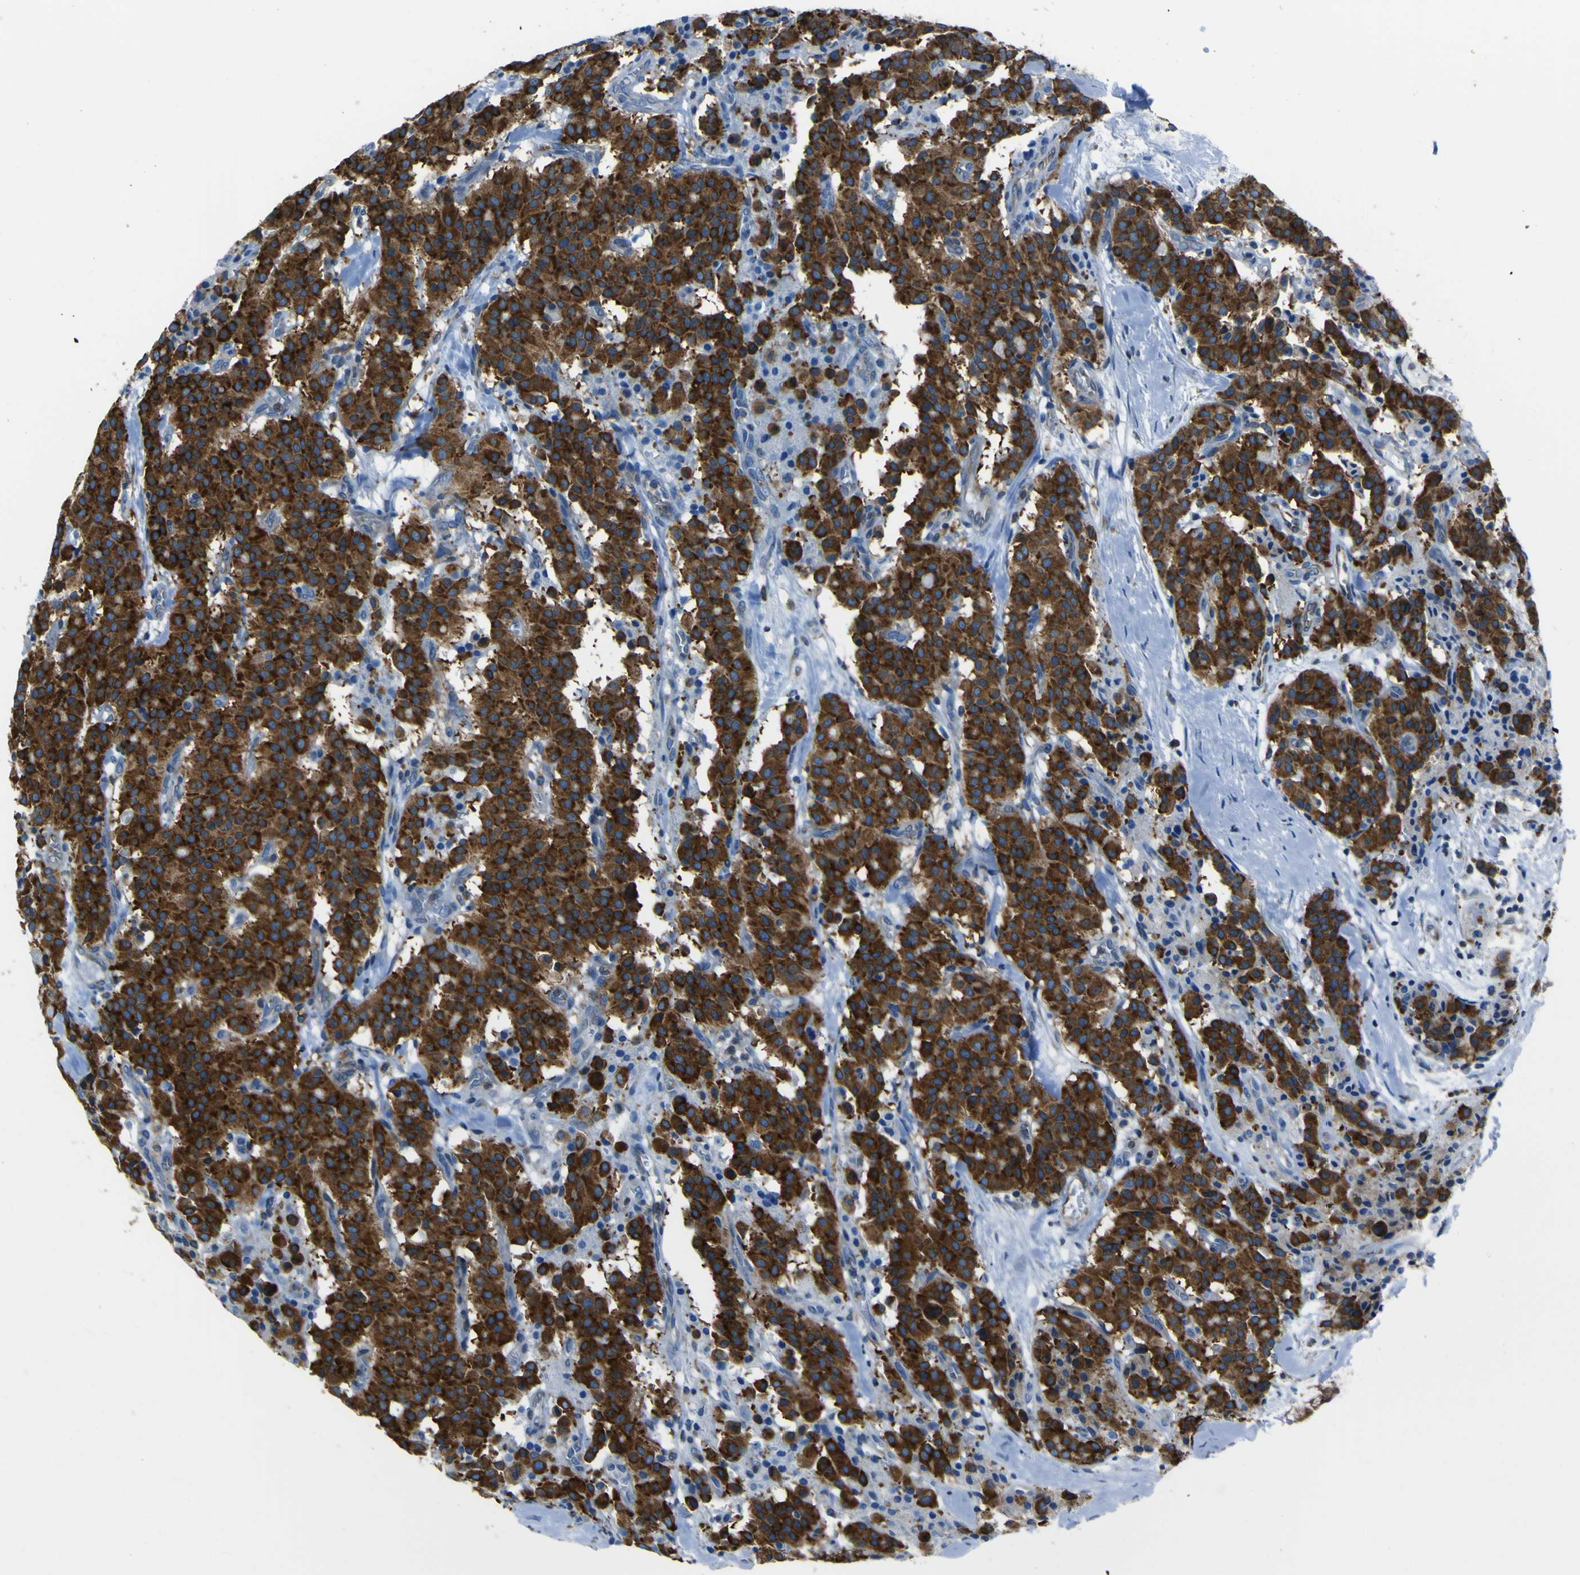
{"staining": {"intensity": "strong", "quantity": ">75%", "location": "cytoplasmic/membranous"}, "tissue": "carcinoid", "cell_type": "Tumor cells", "image_type": "cancer", "snomed": [{"axis": "morphology", "description": "Carcinoid, malignant, NOS"}, {"axis": "topography", "description": "Lung"}], "caption": "The immunohistochemical stain labels strong cytoplasmic/membranous expression in tumor cells of malignant carcinoid tissue.", "gene": "STIM1", "patient": {"sex": "male", "age": 30}}